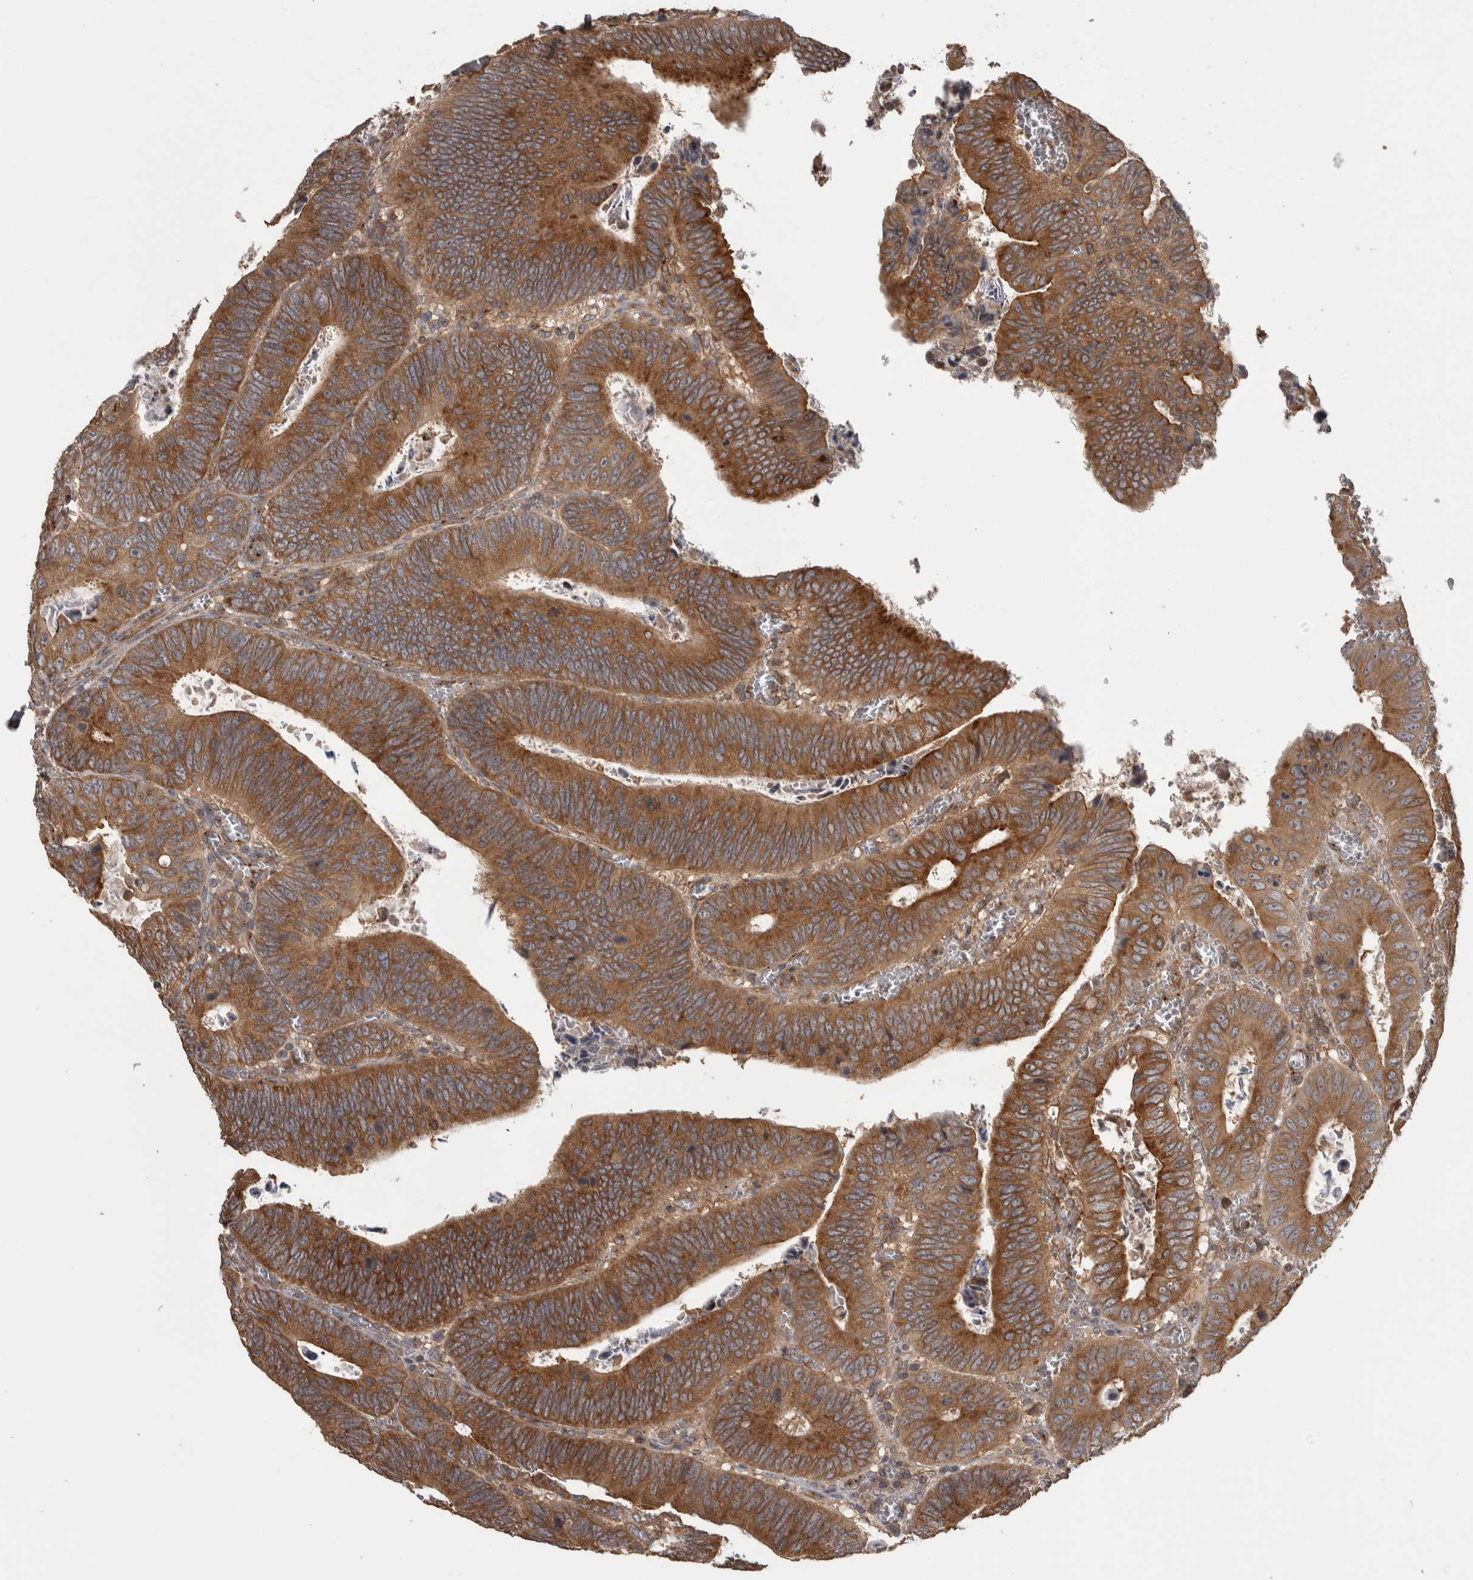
{"staining": {"intensity": "strong", "quantity": ">75%", "location": "cytoplasmic/membranous"}, "tissue": "colorectal cancer", "cell_type": "Tumor cells", "image_type": "cancer", "snomed": [{"axis": "morphology", "description": "Inflammation, NOS"}, {"axis": "morphology", "description": "Adenocarcinoma, NOS"}, {"axis": "topography", "description": "Colon"}], "caption": "Strong cytoplasmic/membranous staining for a protein is identified in about >75% of tumor cells of adenocarcinoma (colorectal) using immunohistochemistry.", "gene": "IFRD1", "patient": {"sex": "male", "age": 72}}